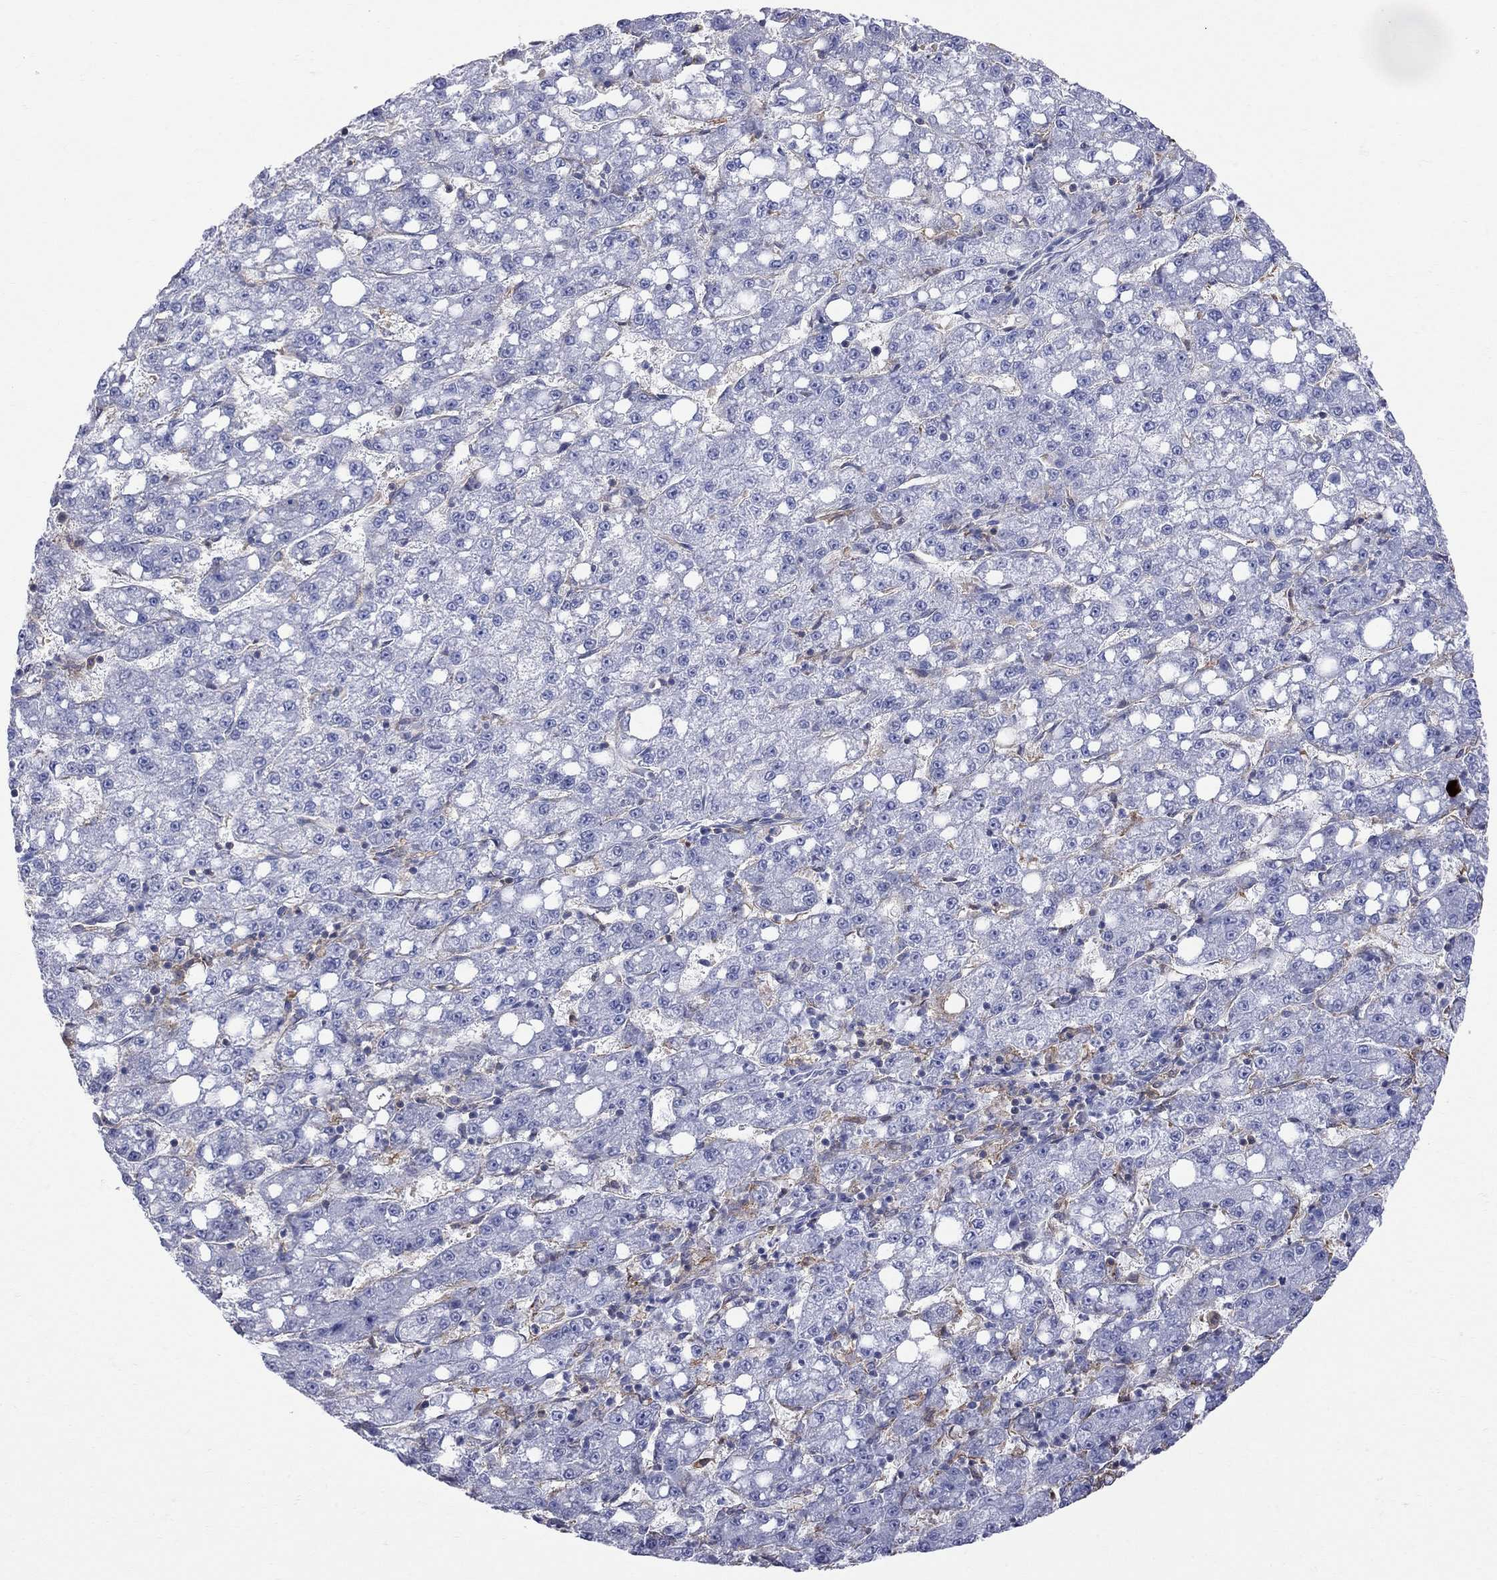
{"staining": {"intensity": "negative", "quantity": "none", "location": "none"}, "tissue": "liver cancer", "cell_type": "Tumor cells", "image_type": "cancer", "snomed": [{"axis": "morphology", "description": "Carcinoma, Hepatocellular, NOS"}, {"axis": "topography", "description": "Liver"}], "caption": "Liver hepatocellular carcinoma was stained to show a protein in brown. There is no significant positivity in tumor cells.", "gene": "ABI3", "patient": {"sex": "female", "age": 65}}